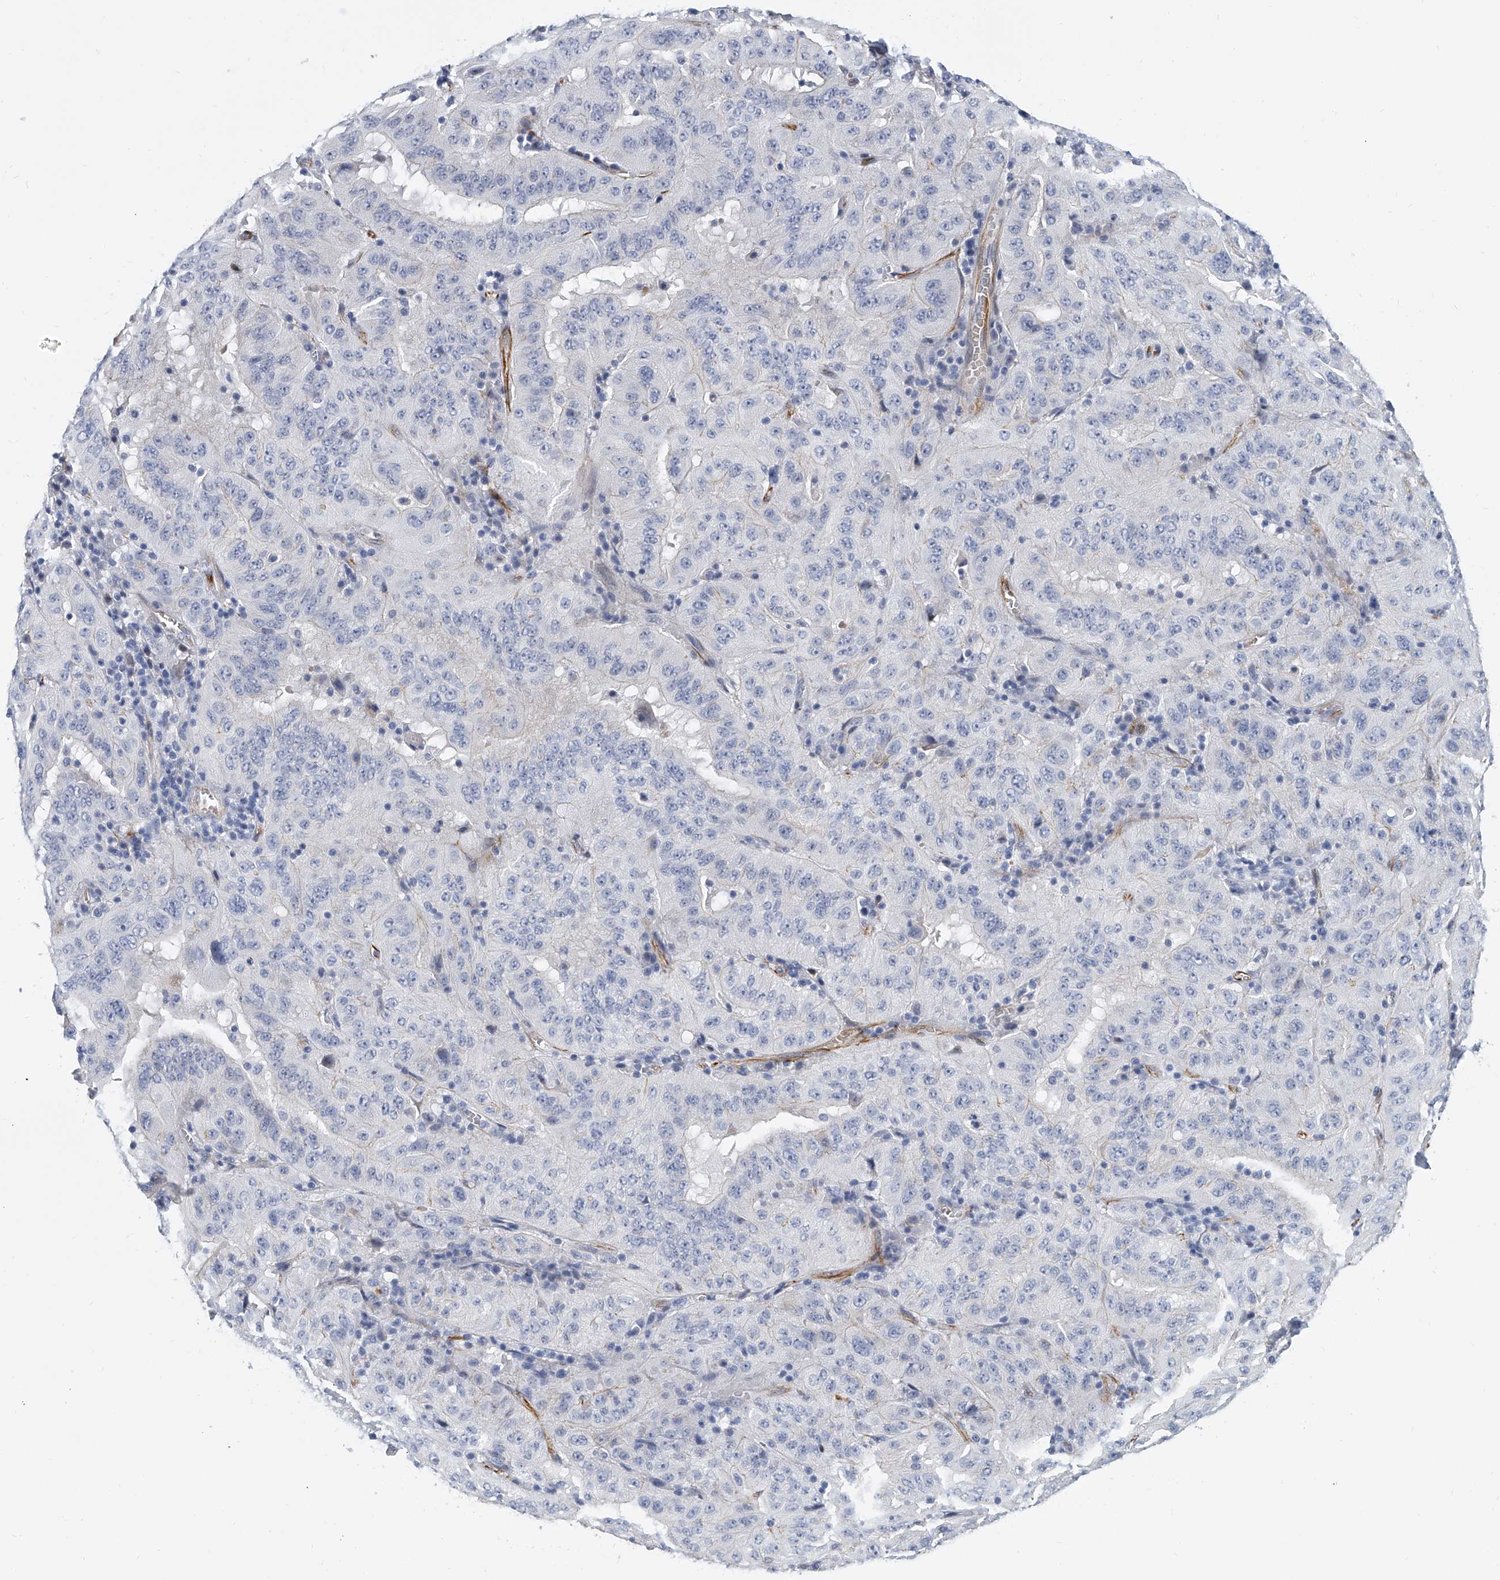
{"staining": {"intensity": "negative", "quantity": "none", "location": "none"}, "tissue": "pancreatic cancer", "cell_type": "Tumor cells", "image_type": "cancer", "snomed": [{"axis": "morphology", "description": "Adenocarcinoma, NOS"}, {"axis": "topography", "description": "Pancreas"}], "caption": "An immunohistochemistry (IHC) photomicrograph of pancreatic cancer is shown. There is no staining in tumor cells of pancreatic cancer.", "gene": "KIRREL1", "patient": {"sex": "male", "age": 63}}